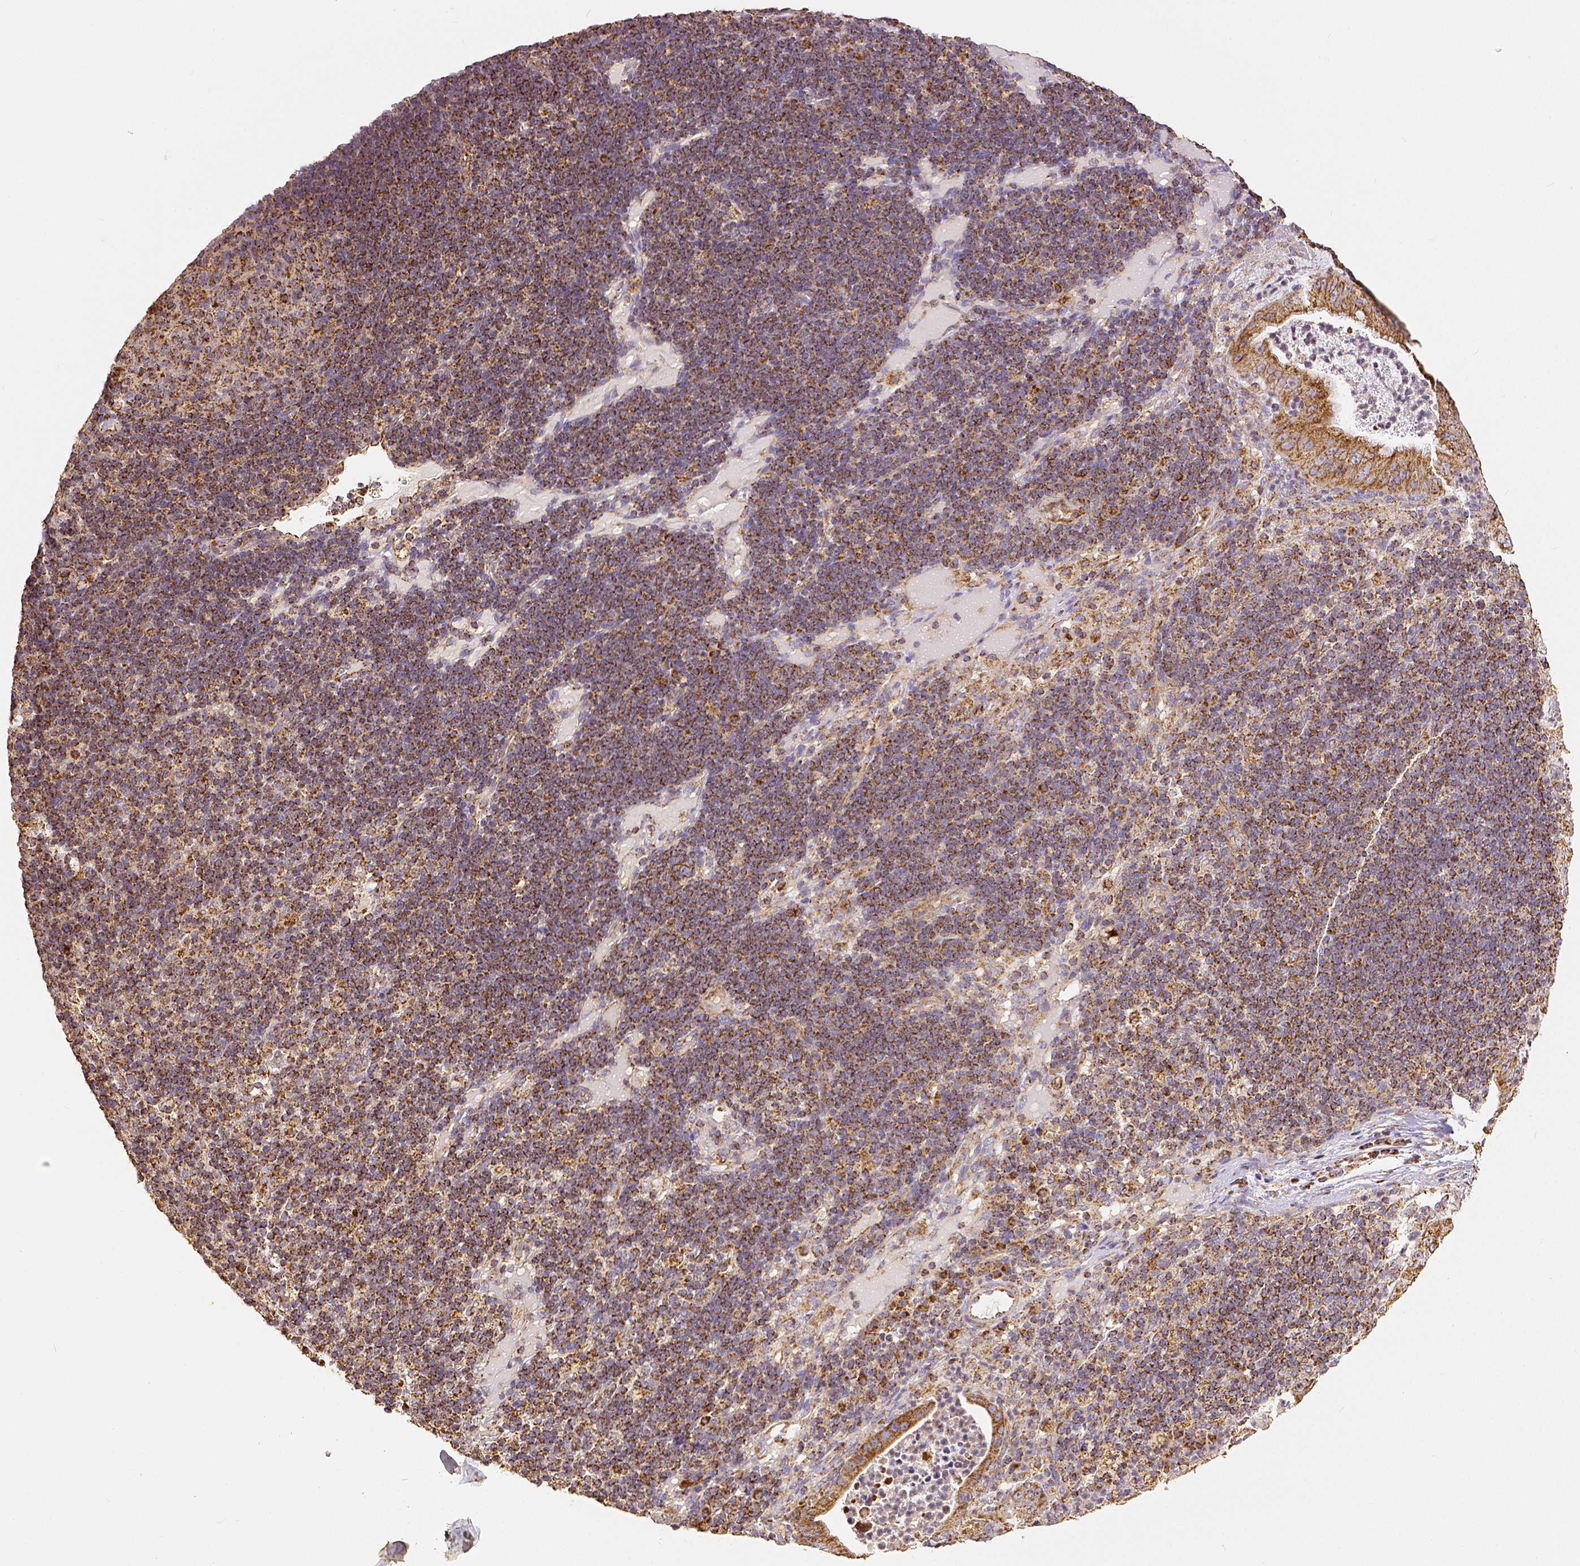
{"staining": {"intensity": "moderate", "quantity": ">75%", "location": "cytoplasmic/membranous"}, "tissue": "pancreatic cancer", "cell_type": "Tumor cells", "image_type": "cancer", "snomed": [{"axis": "morphology", "description": "Adenocarcinoma, NOS"}, {"axis": "topography", "description": "Pancreas"}], "caption": "Human pancreatic adenocarcinoma stained with a protein marker shows moderate staining in tumor cells.", "gene": "SDHB", "patient": {"sex": "male", "age": 71}}